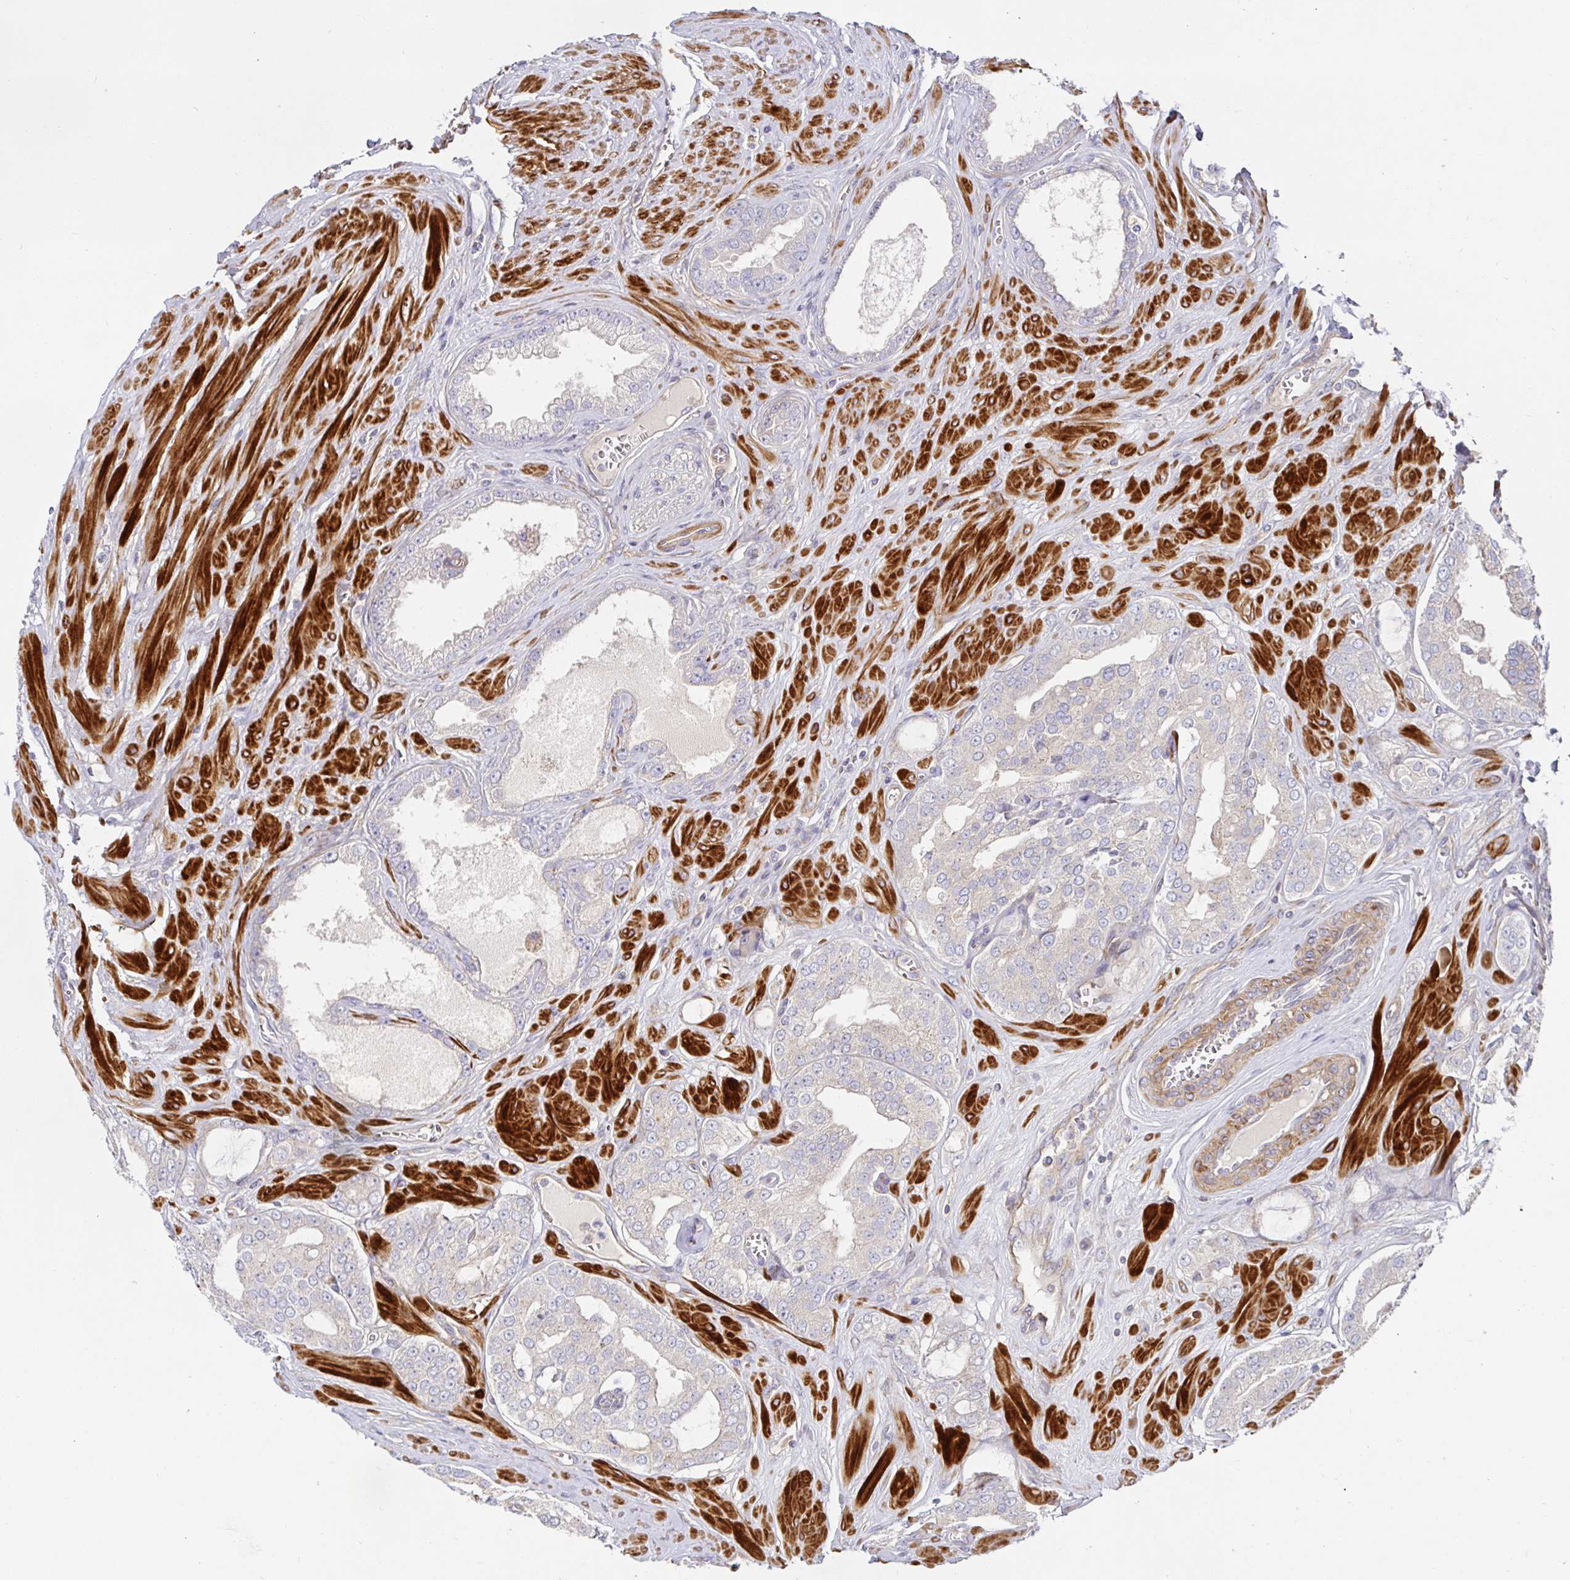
{"staining": {"intensity": "weak", "quantity": "25%-75%", "location": "cytoplasmic/membranous"}, "tissue": "prostate cancer", "cell_type": "Tumor cells", "image_type": "cancer", "snomed": [{"axis": "morphology", "description": "Adenocarcinoma, High grade"}, {"axis": "topography", "description": "Prostate"}], "caption": "Brown immunohistochemical staining in human prostate adenocarcinoma (high-grade) demonstrates weak cytoplasmic/membranous staining in about 25%-75% of tumor cells. (Stains: DAB (3,3'-diaminobenzidine) in brown, nuclei in blue, Microscopy: brightfield microscopy at high magnification).", "gene": "METTL22", "patient": {"sex": "male", "age": 66}}